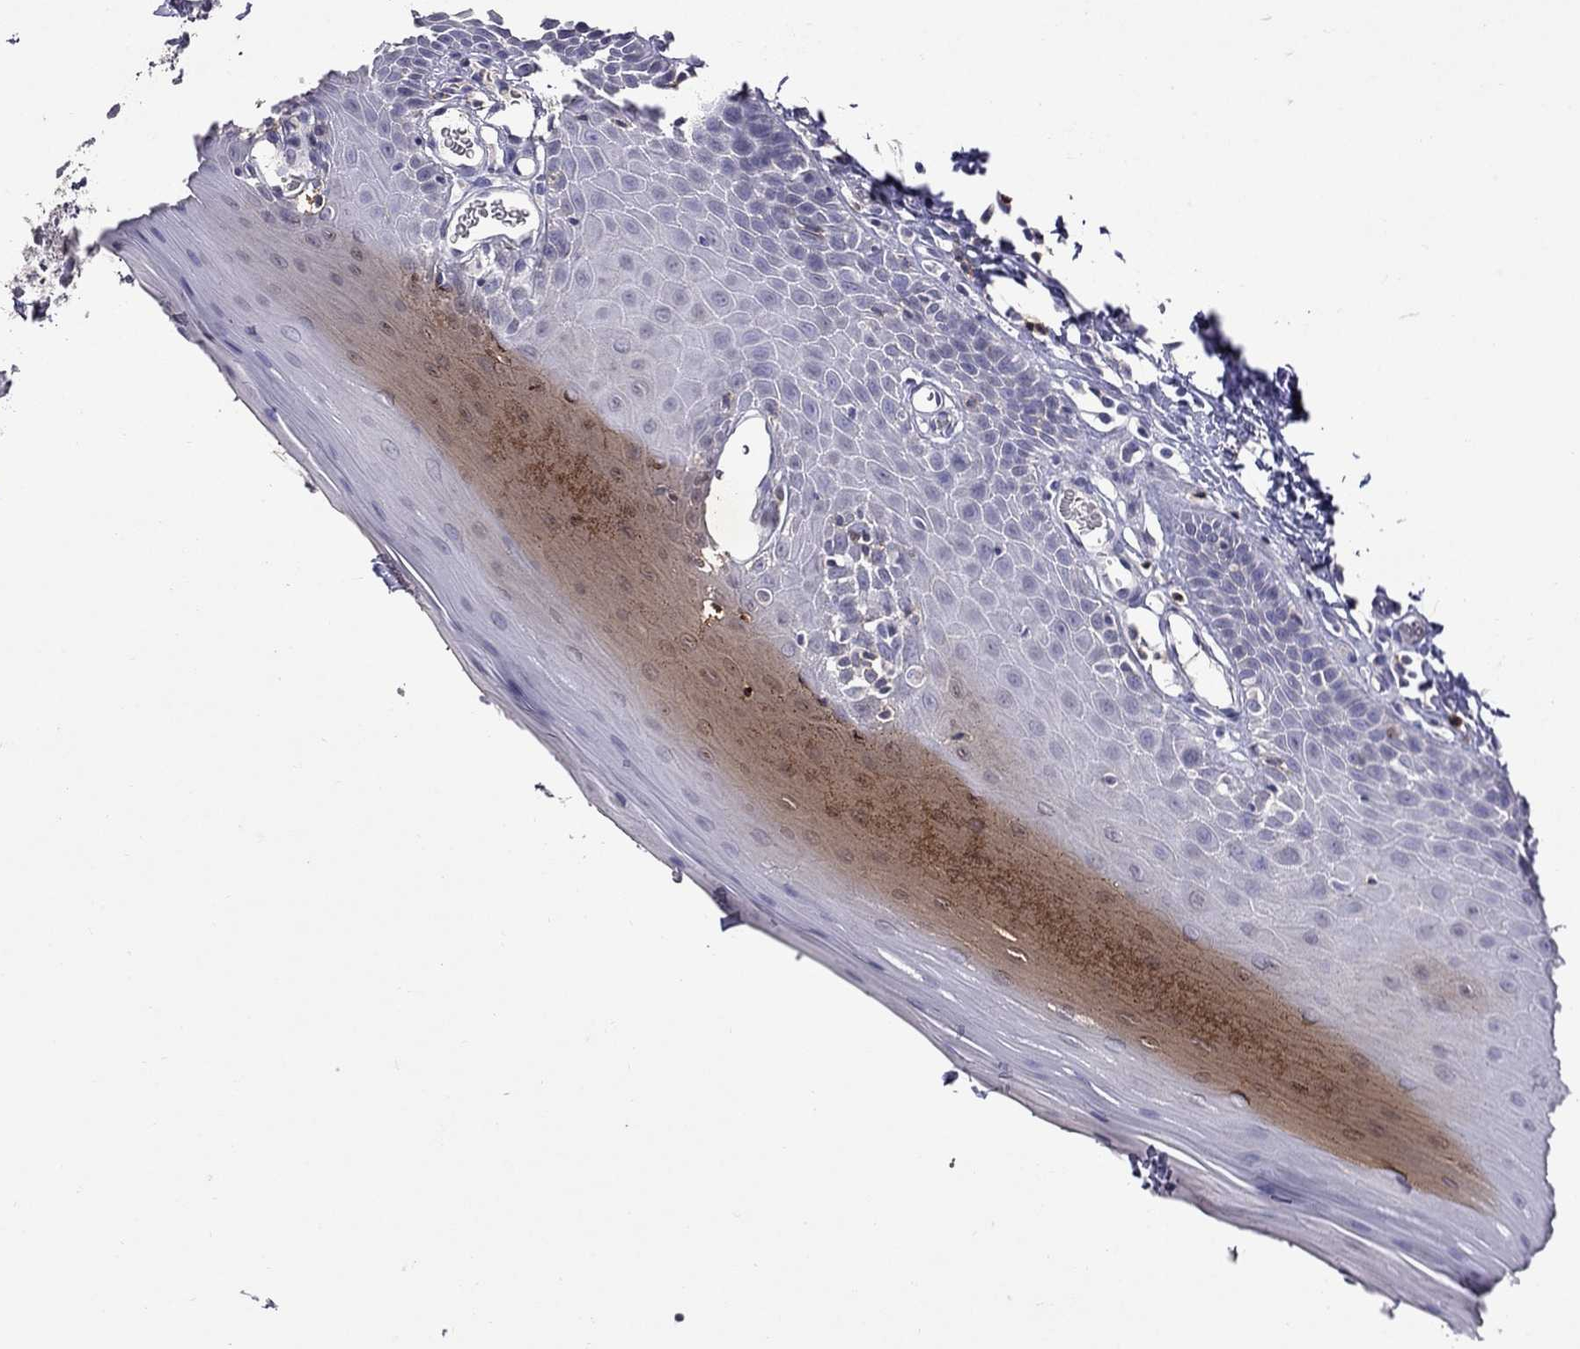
{"staining": {"intensity": "negative", "quantity": "none", "location": "none"}, "tissue": "oral mucosa", "cell_type": "Squamous epithelial cells", "image_type": "normal", "snomed": [{"axis": "morphology", "description": "Normal tissue, NOS"}, {"axis": "topography", "description": "Oral tissue"}], "caption": "Squamous epithelial cells are negative for protein expression in unremarkable human oral mucosa.", "gene": "CD8B", "patient": {"sex": "male", "age": 81}}